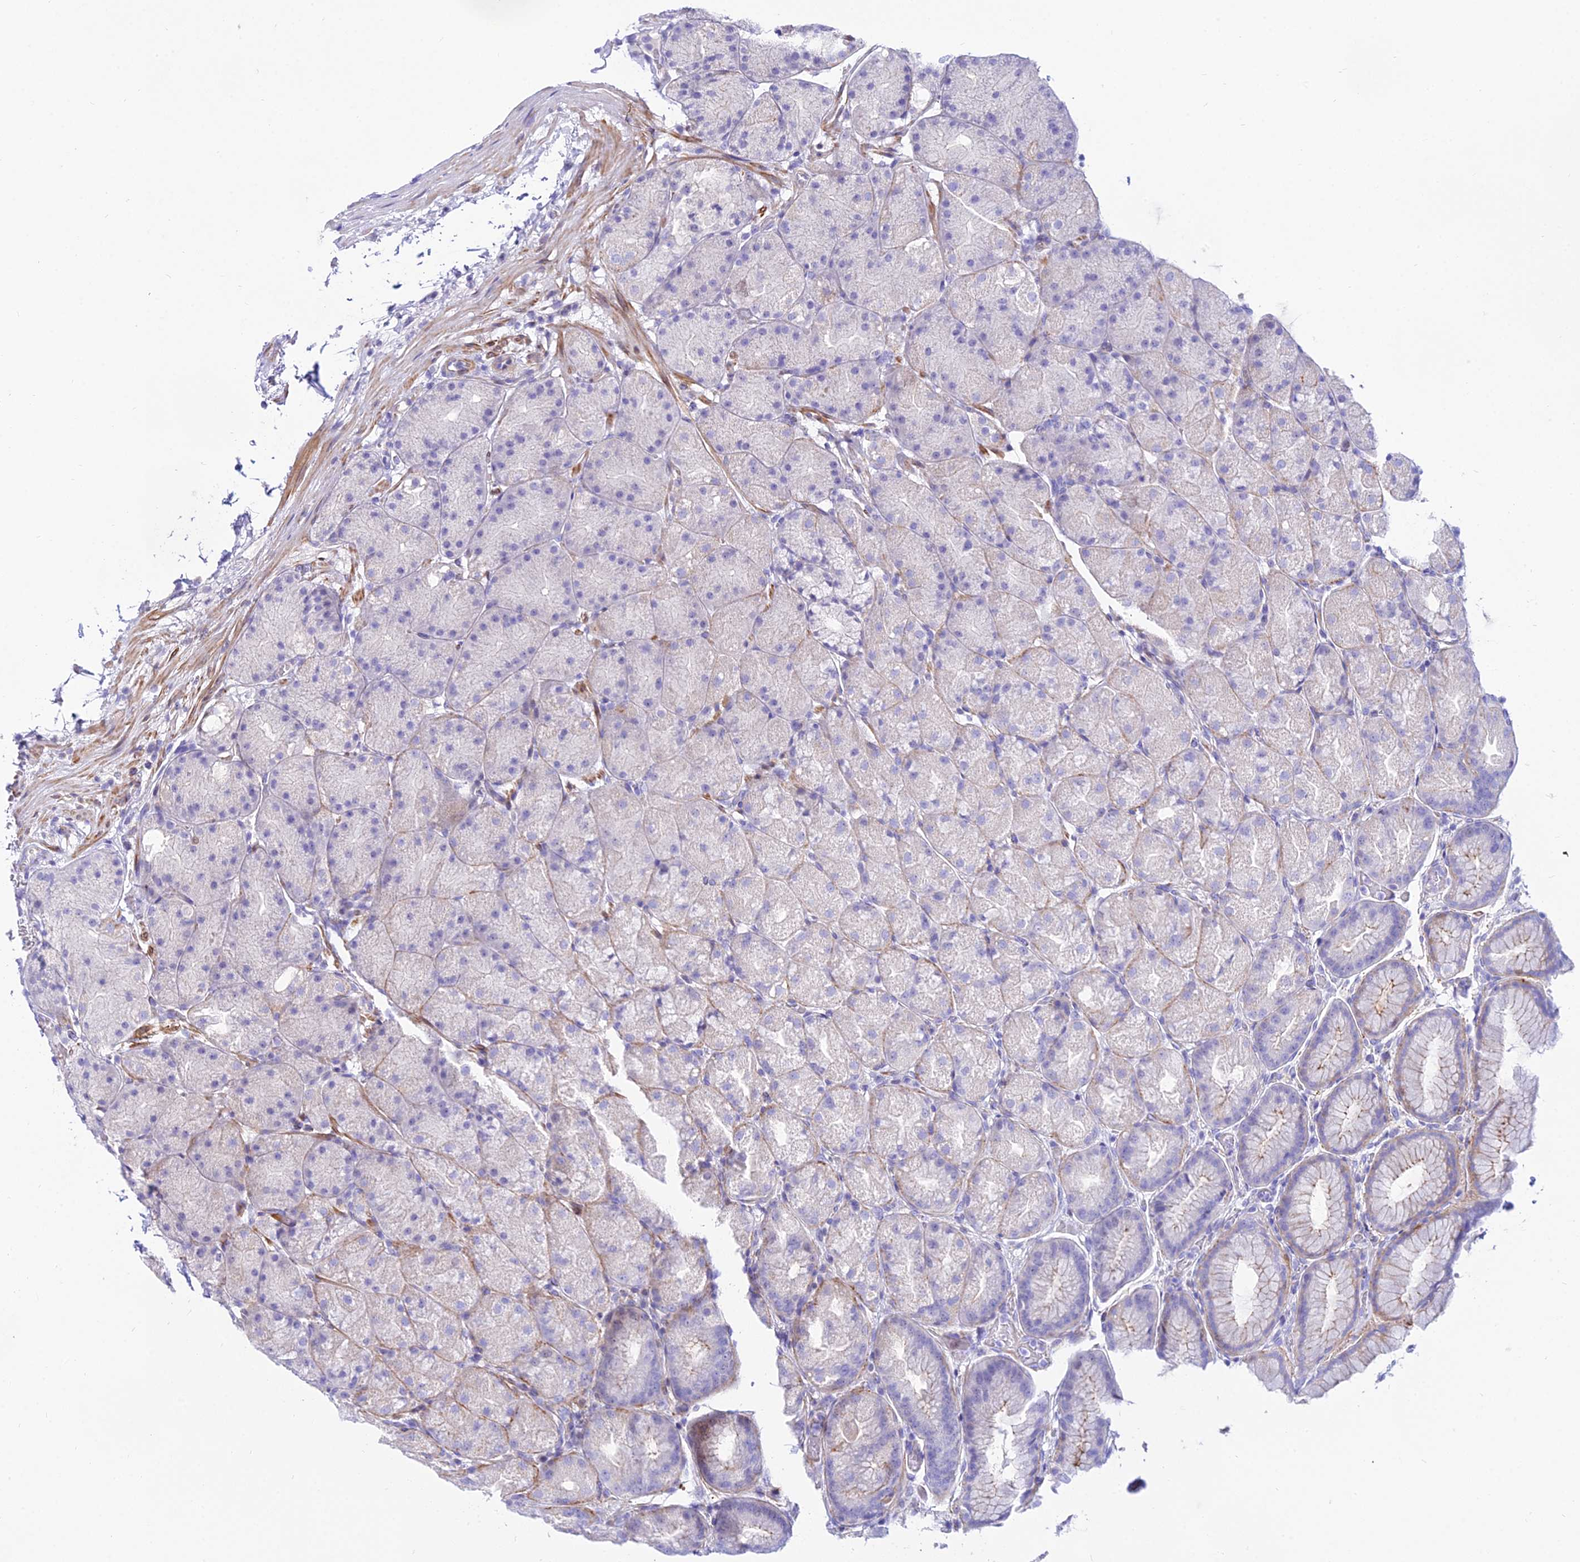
{"staining": {"intensity": "moderate", "quantity": "<25%", "location": "cytoplasmic/membranous"}, "tissue": "stomach", "cell_type": "Glandular cells", "image_type": "normal", "snomed": [{"axis": "morphology", "description": "Normal tissue, NOS"}, {"axis": "topography", "description": "Stomach, upper"}, {"axis": "topography", "description": "Stomach"}], "caption": "The micrograph exhibits immunohistochemical staining of normal stomach. There is moderate cytoplasmic/membranous staining is appreciated in approximately <25% of glandular cells.", "gene": "DLX1", "patient": {"sex": "male", "age": 48}}